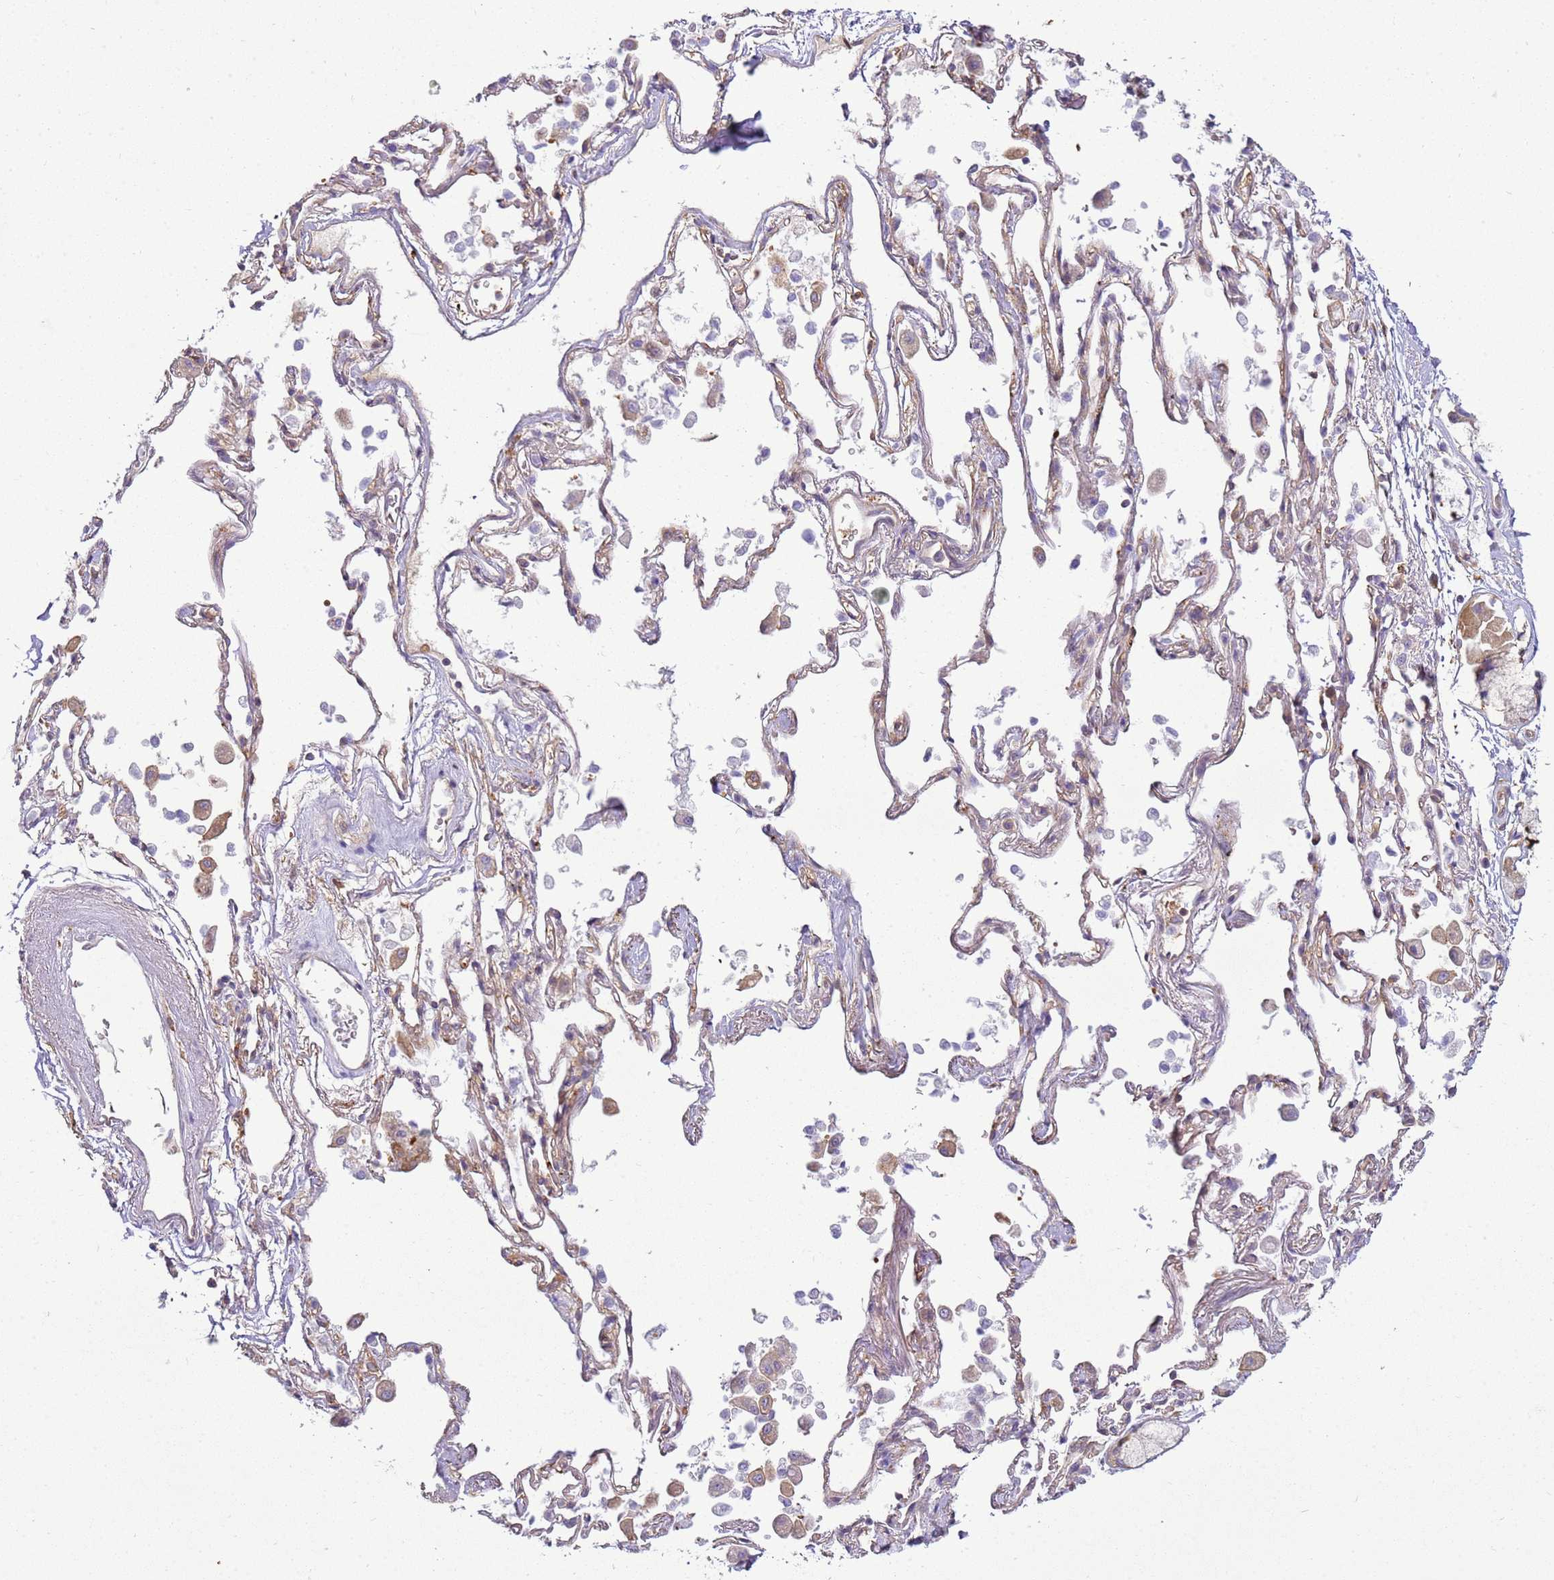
{"staining": {"intensity": "negative", "quantity": "none", "location": "none"}, "tissue": "adipose tissue", "cell_type": "Adipocytes", "image_type": "normal", "snomed": [{"axis": "morphology", "description": "Normal tissue, NOS"}, {"axis": "topography", "description": "Cartilage tissue"}], "caption": "Adipose tissue stained for a protein using IHC shows no expression adipocytes.", "gene": "SNX21", "patient": {"sex": "male", "age": 73}}